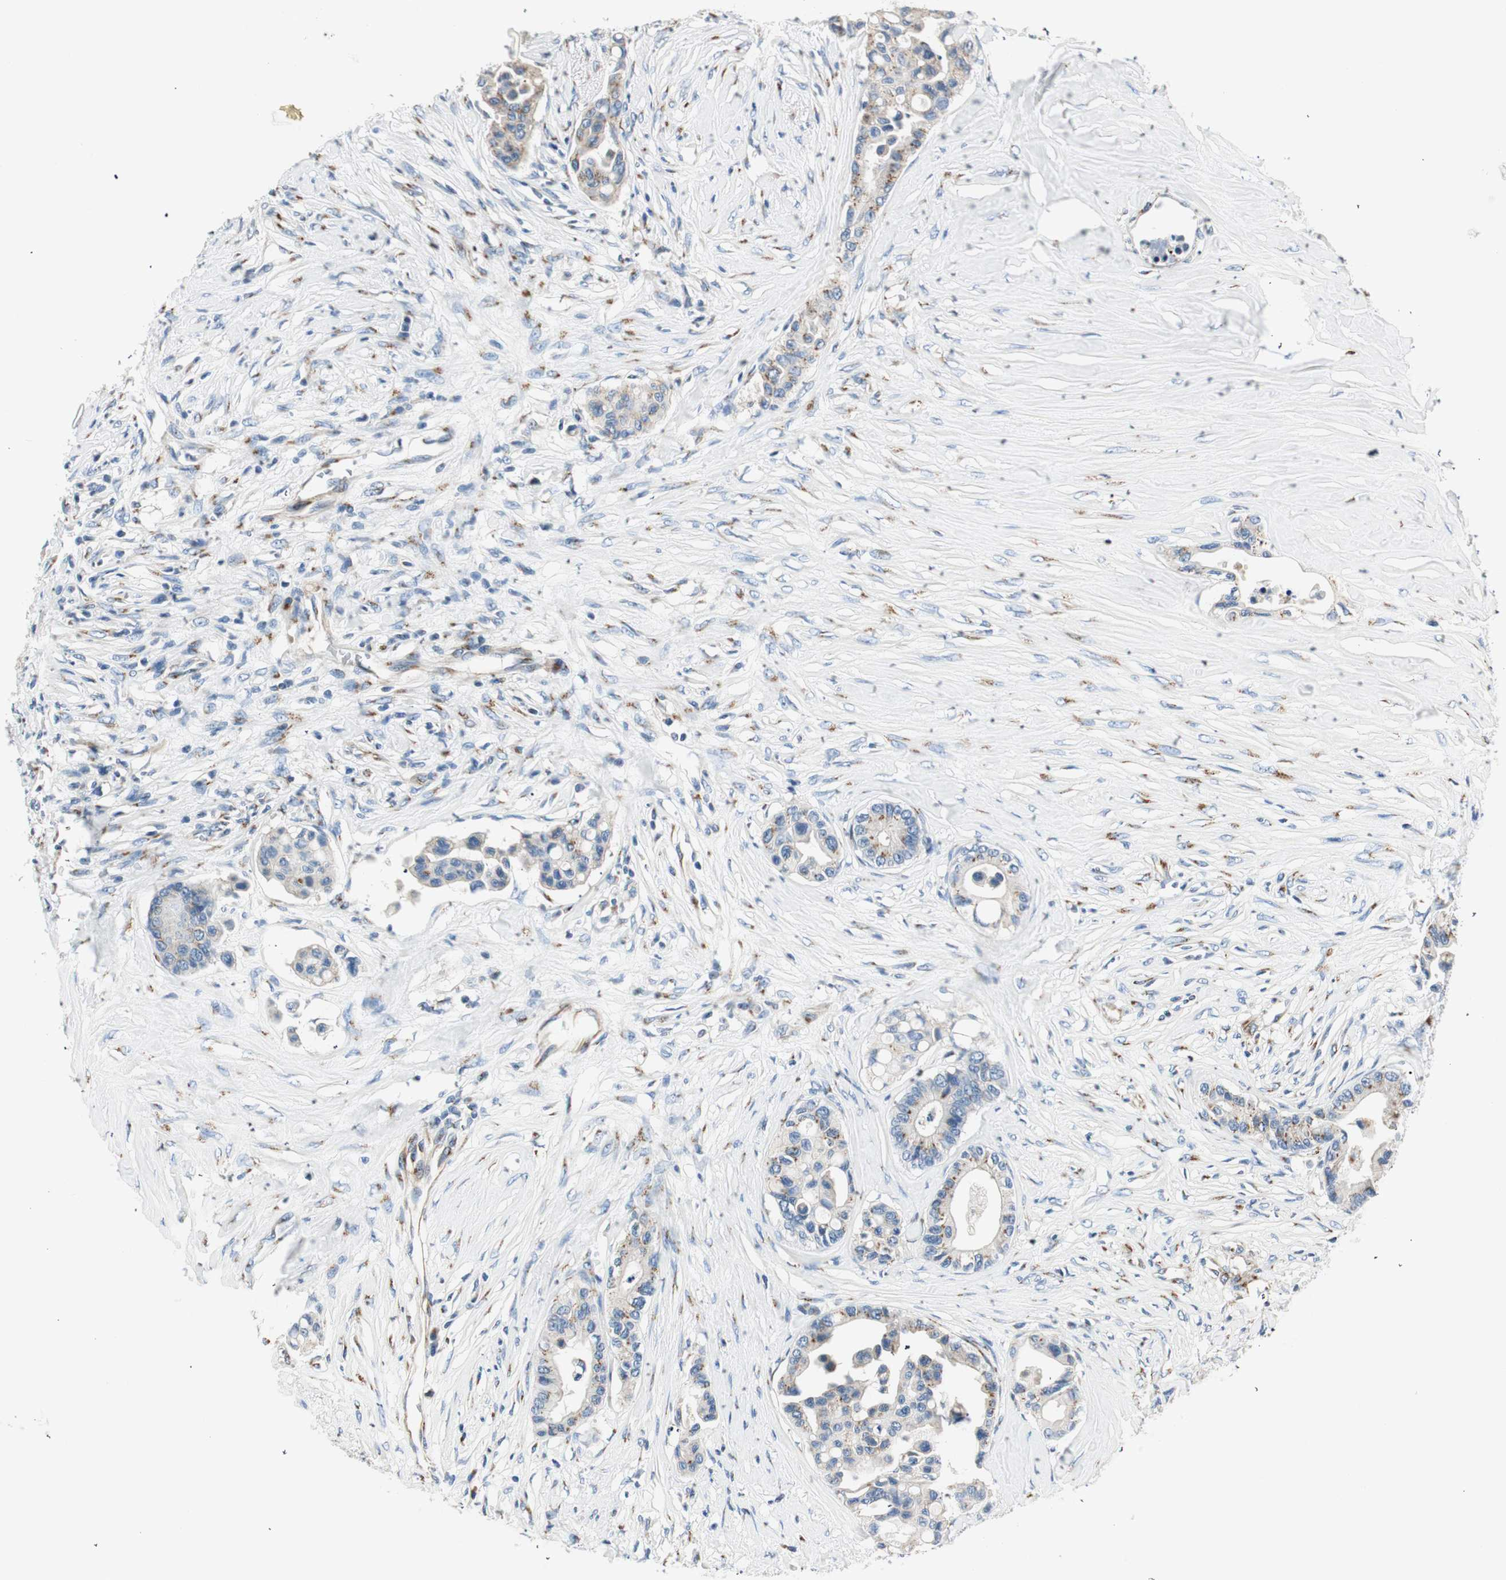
{"staining": {"intensity": "moderate", "quantity": "25%-75%", "location": "cytoplasmic/membranous"}, "tissue": "colorectal cancer", "cell_type": "Tumor cells", "image_type": "cancer", "snomed": [{"axis": "morphology", "description": "Normal tissue, NOS"}, {"axis": "morphology", "description": "Adenocarcinoma, NOS"}, {"axis": "topography", "description": "Colon"}], "caption": "An immunohistochemistry (IHC) histopathology image of neoplastic tissue is shown. Protein staining in brown shows moderate cytoplasmic/membranous positivity in adenocarcinoma (colorectal) within tumor cells. (brown staining indicates protein expression, while blue staining denotes nuclei).", "gene": "TMF1", "patient": {"sex": "male", "age": 82}}